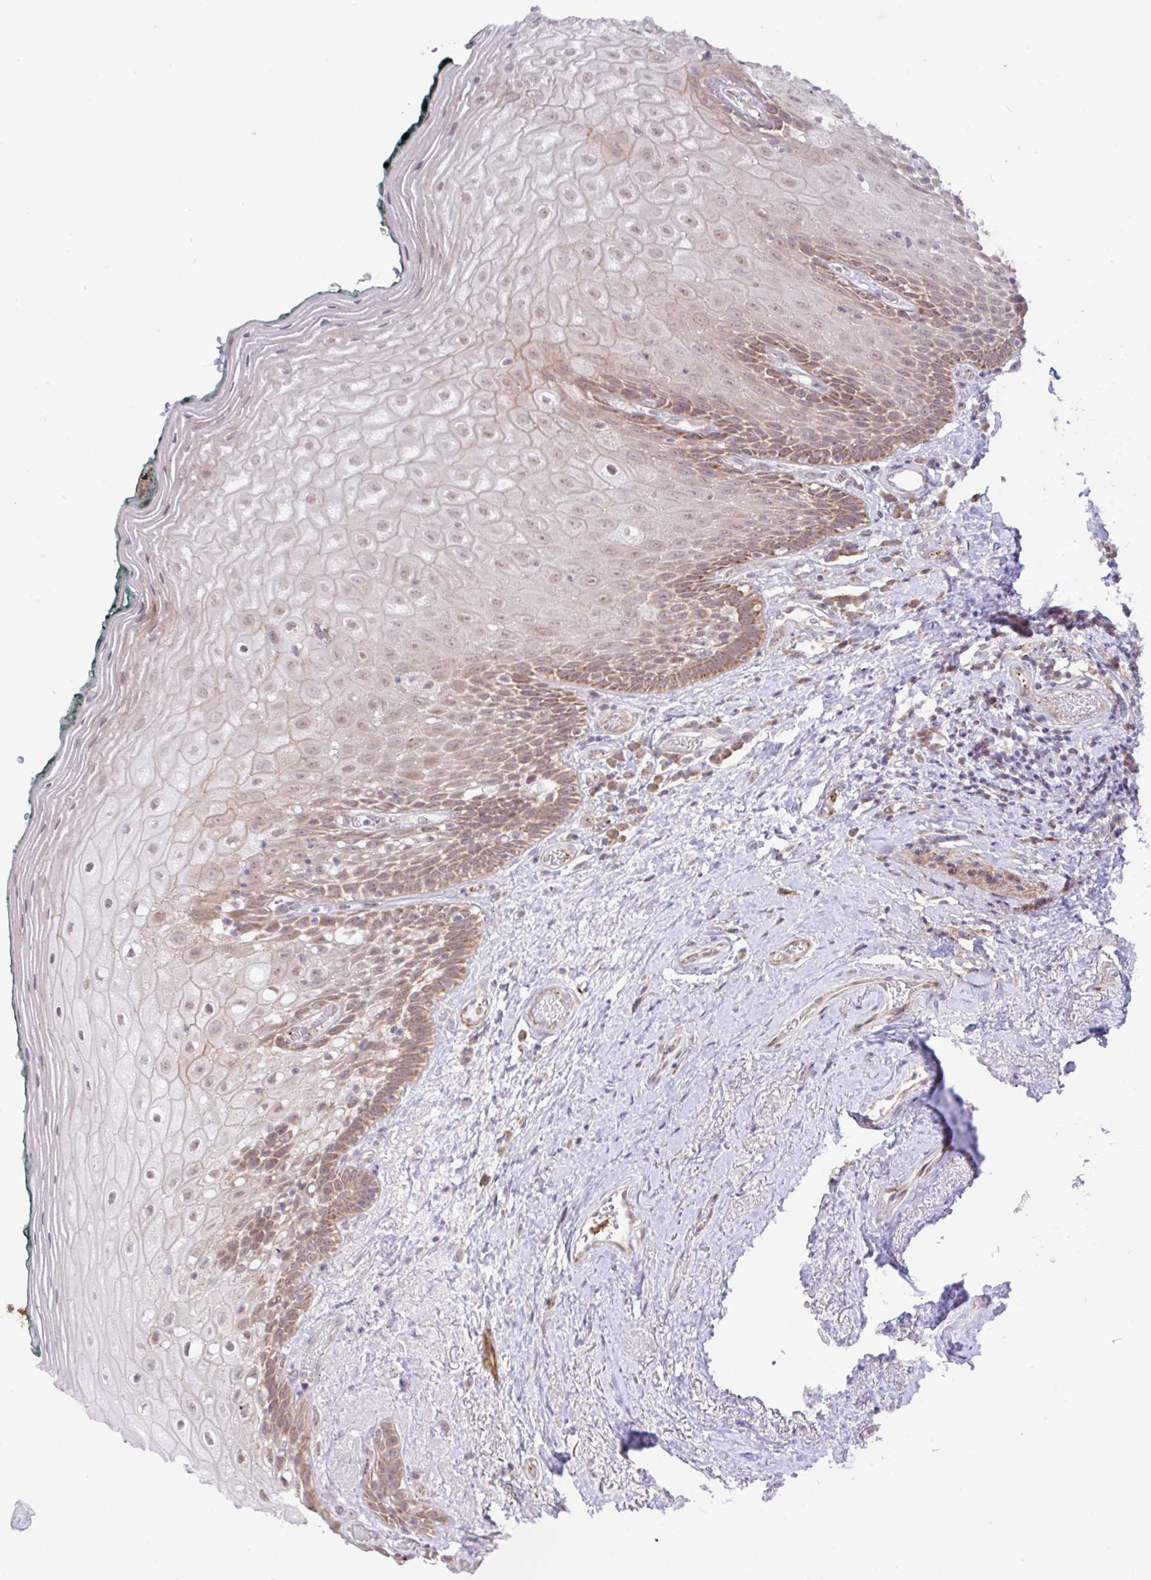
{"staining": {"intensity": "moderate", "quantity": ">75%", "location": "cytoplasmic/membranous,nuclear"}, "tissue": "oral mucosa", "cell_type": "Squamous epithelial cells", "image_type": "normal", "snomed": [{"axis": "morphology", "description": "Normal tissue, NOS"}, {"axis": "morphology", "description": "Squamous cell carcinoma, NOS"}, {"axis": "topography", "description": "Oral tissue"}, {"axis": "topography", "description": "Head-Neck"}], "caption": "An immunohistochemistry (IHC) image of unremarkable tissue is shown. Protein staining in brown shows moderate cytoplasmic/membranous,nuclear positivity in oral mucosa within squamous epithelial cells. (DAB (3,3'-diaminobenzidine) IHC with brightfield microscopy, high magnification).", "gene": "DLEU7", "patient": {"sex": "male", "age": 64}}